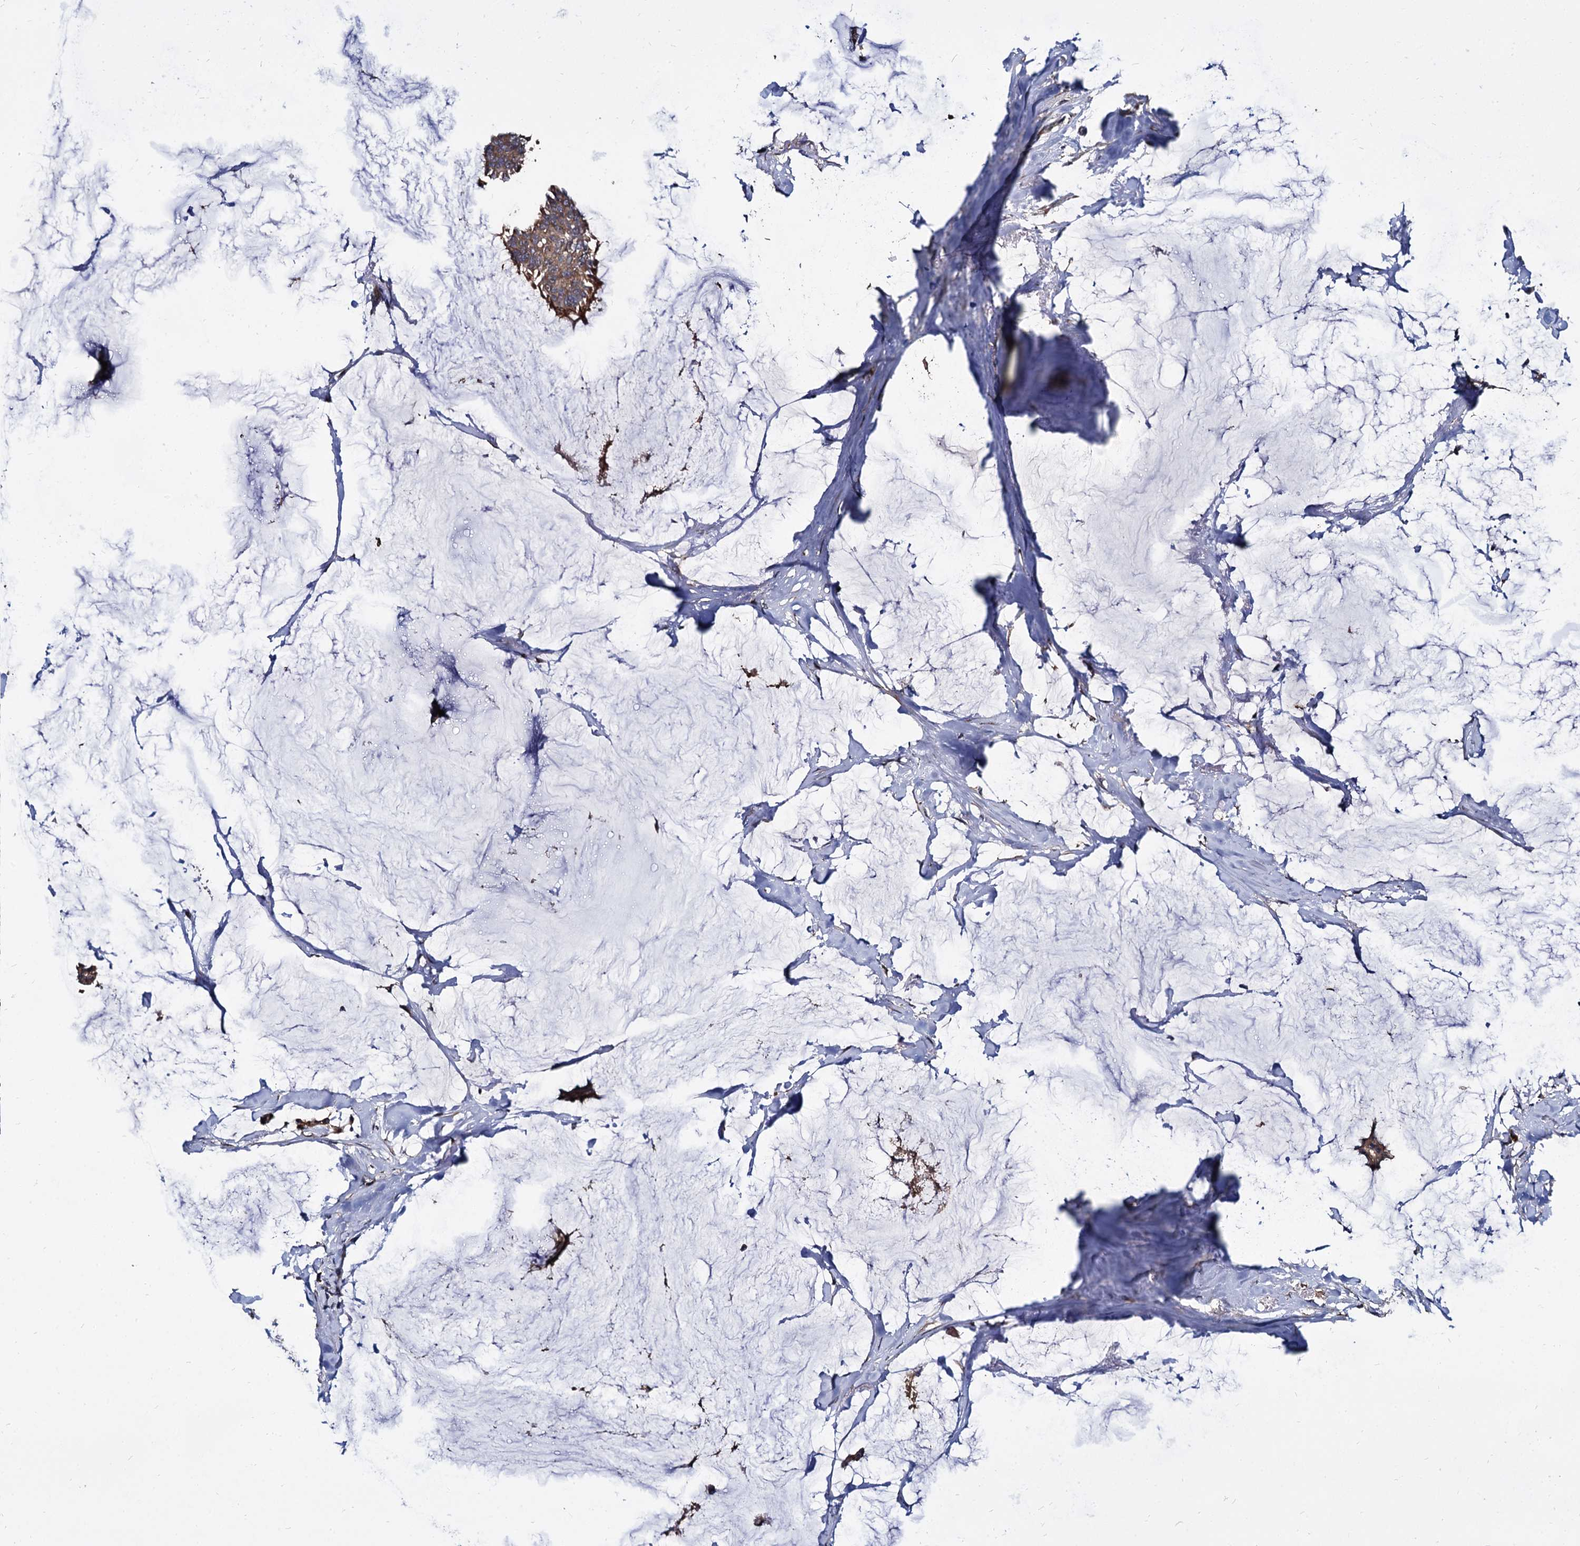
{"staining": {"intensity": "moderate", "quantity": ">75%", "location": "cytoplasmic/membranous"}, "tissue": "breast cancer", "cell_type": "Tumor cells", "image_type": "cancer", "snomed": [{"axis": "morphology", "description": "Duct carcinoma"}, {"axis": "topography", "description": "Breast"}], "caption": "Protein staining displays moderate cytoplasmic/membranous positivity in about >75% of tumor cells in breast cancer. The protein is shown in brown color, while the nuclei are stained blue.", "gene": "WWC3", "patient": {"sex": "female", "age": 93}}